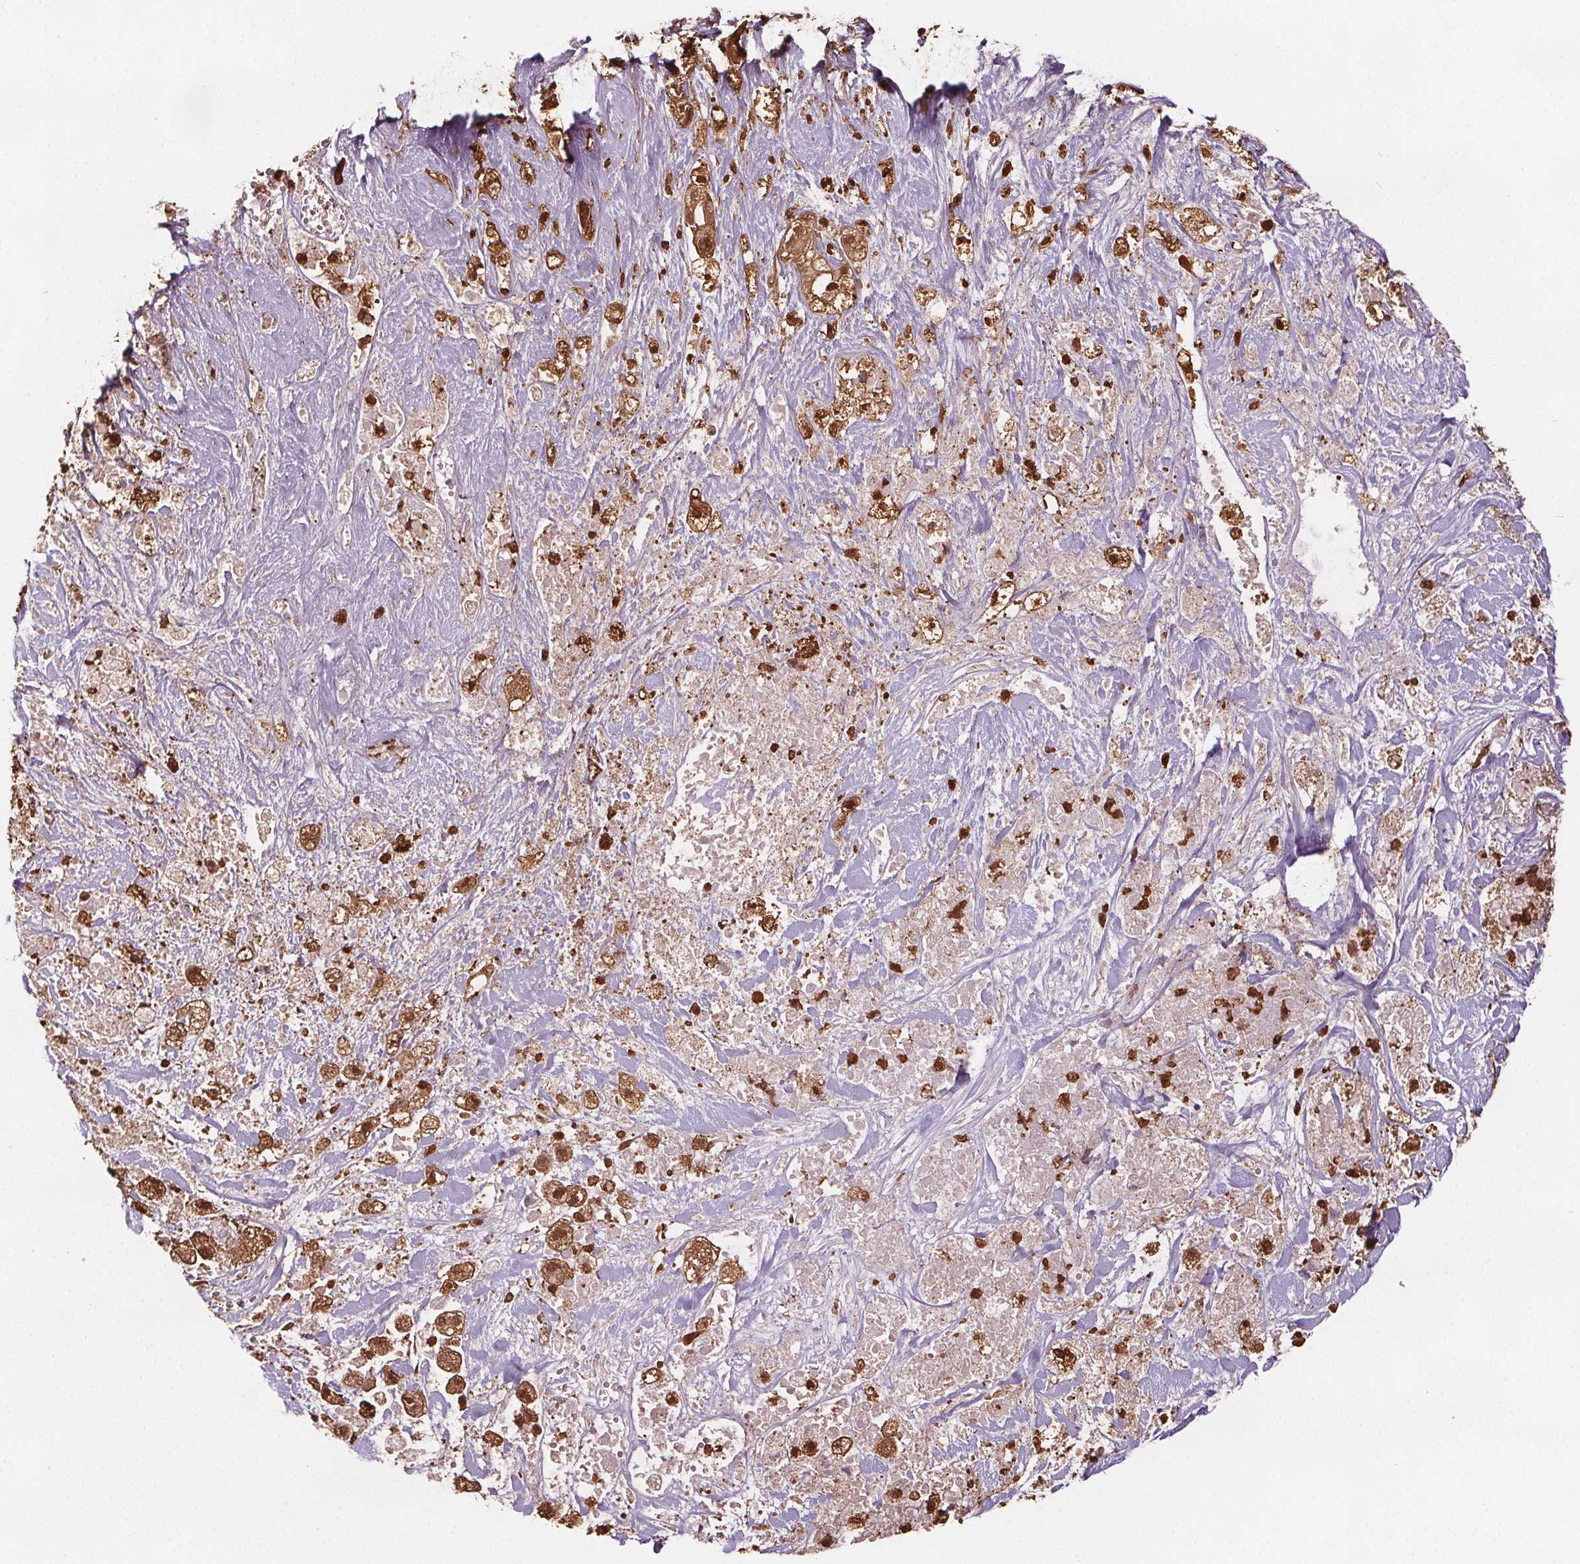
{"staining": {"intensity": "moderate", "quantity": ">75%", "location": "cytoplasmic/membranous,nuclear"}, "tissue": "pancreatic cancer", "cell_type": "Tumor cells", "image_type": "cancer", "snomed": [{"axis": "morphology", "description": "Adenocarcinoma, NOS"}, {"axis": "topography", "description": "Pancreas"}], "caption": "High-magnification brightfield microscopy of pancreatic cancer (adenocarcinoma) stained with DAB (brown) and counterstained with hematoxylin (blue). tumor cells exhibit moderate cytoplasmic/membranous and nuclear positivity is seen in about>75% of cells.", "gene": "ENO1", "patient": {"sex": "male", "age": 44}}